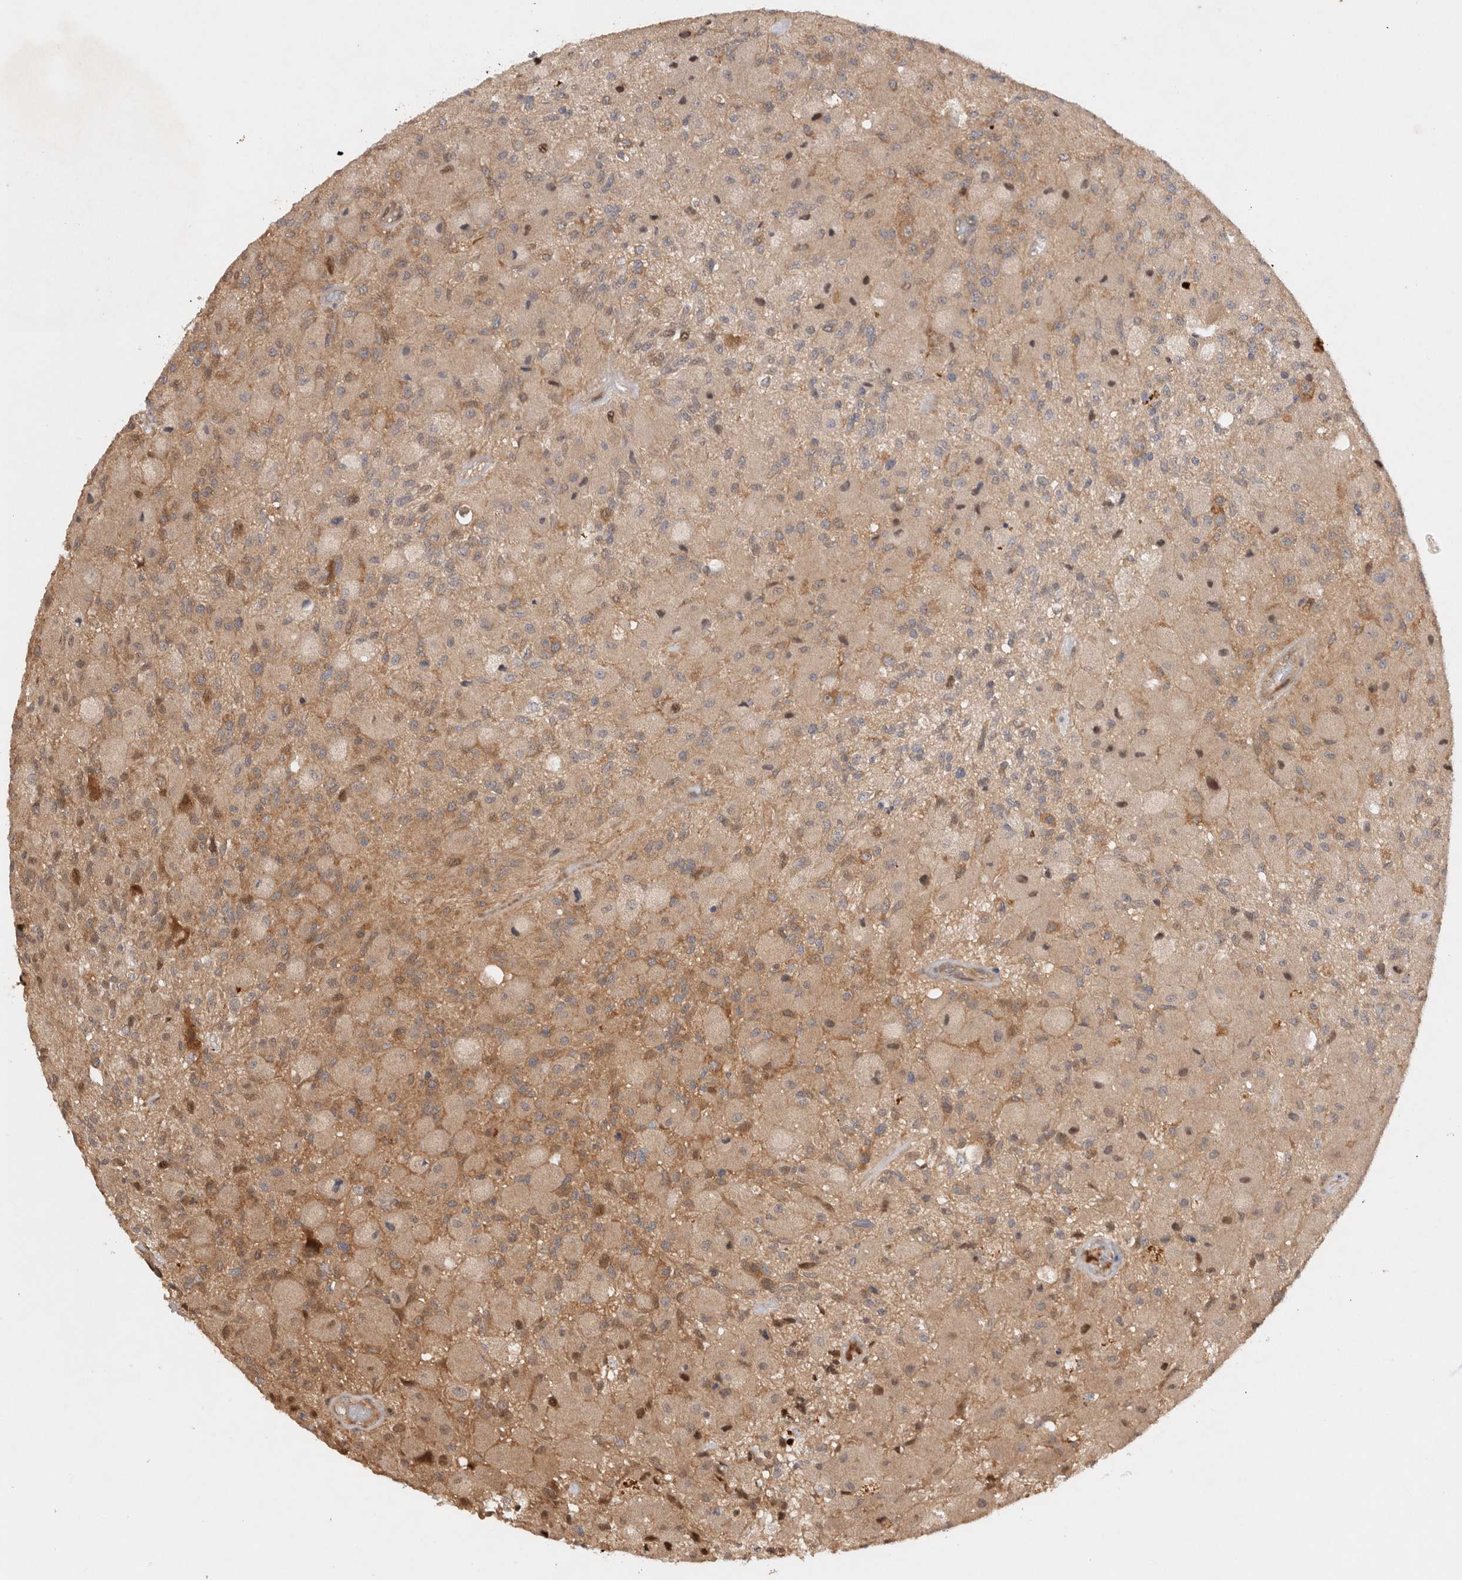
{"staining": {"intensity": "weak", "quantity": ">75%", "location": "cytoplasmic/membranous"}, "tissue": "glioma", "cell_type": "Tumor cells", "image_type": "cancer", "snomed": [{"axis": "morphology", "description": "Normal tissue, NOS"}, {"axis": "morphology", "description": "Glioma, malignant, High grade"}, {"axis": "topography", "description": "Cerebral cortex"}], "caption": "A photomicrograph showing weak cytoplasmic/membranous expression in approximately >75% of tumor cells in glioma, as visualized by brown immunohistochemical staining.", "gene": "HTT", "patient": {"sex": "male", "age": 77}}